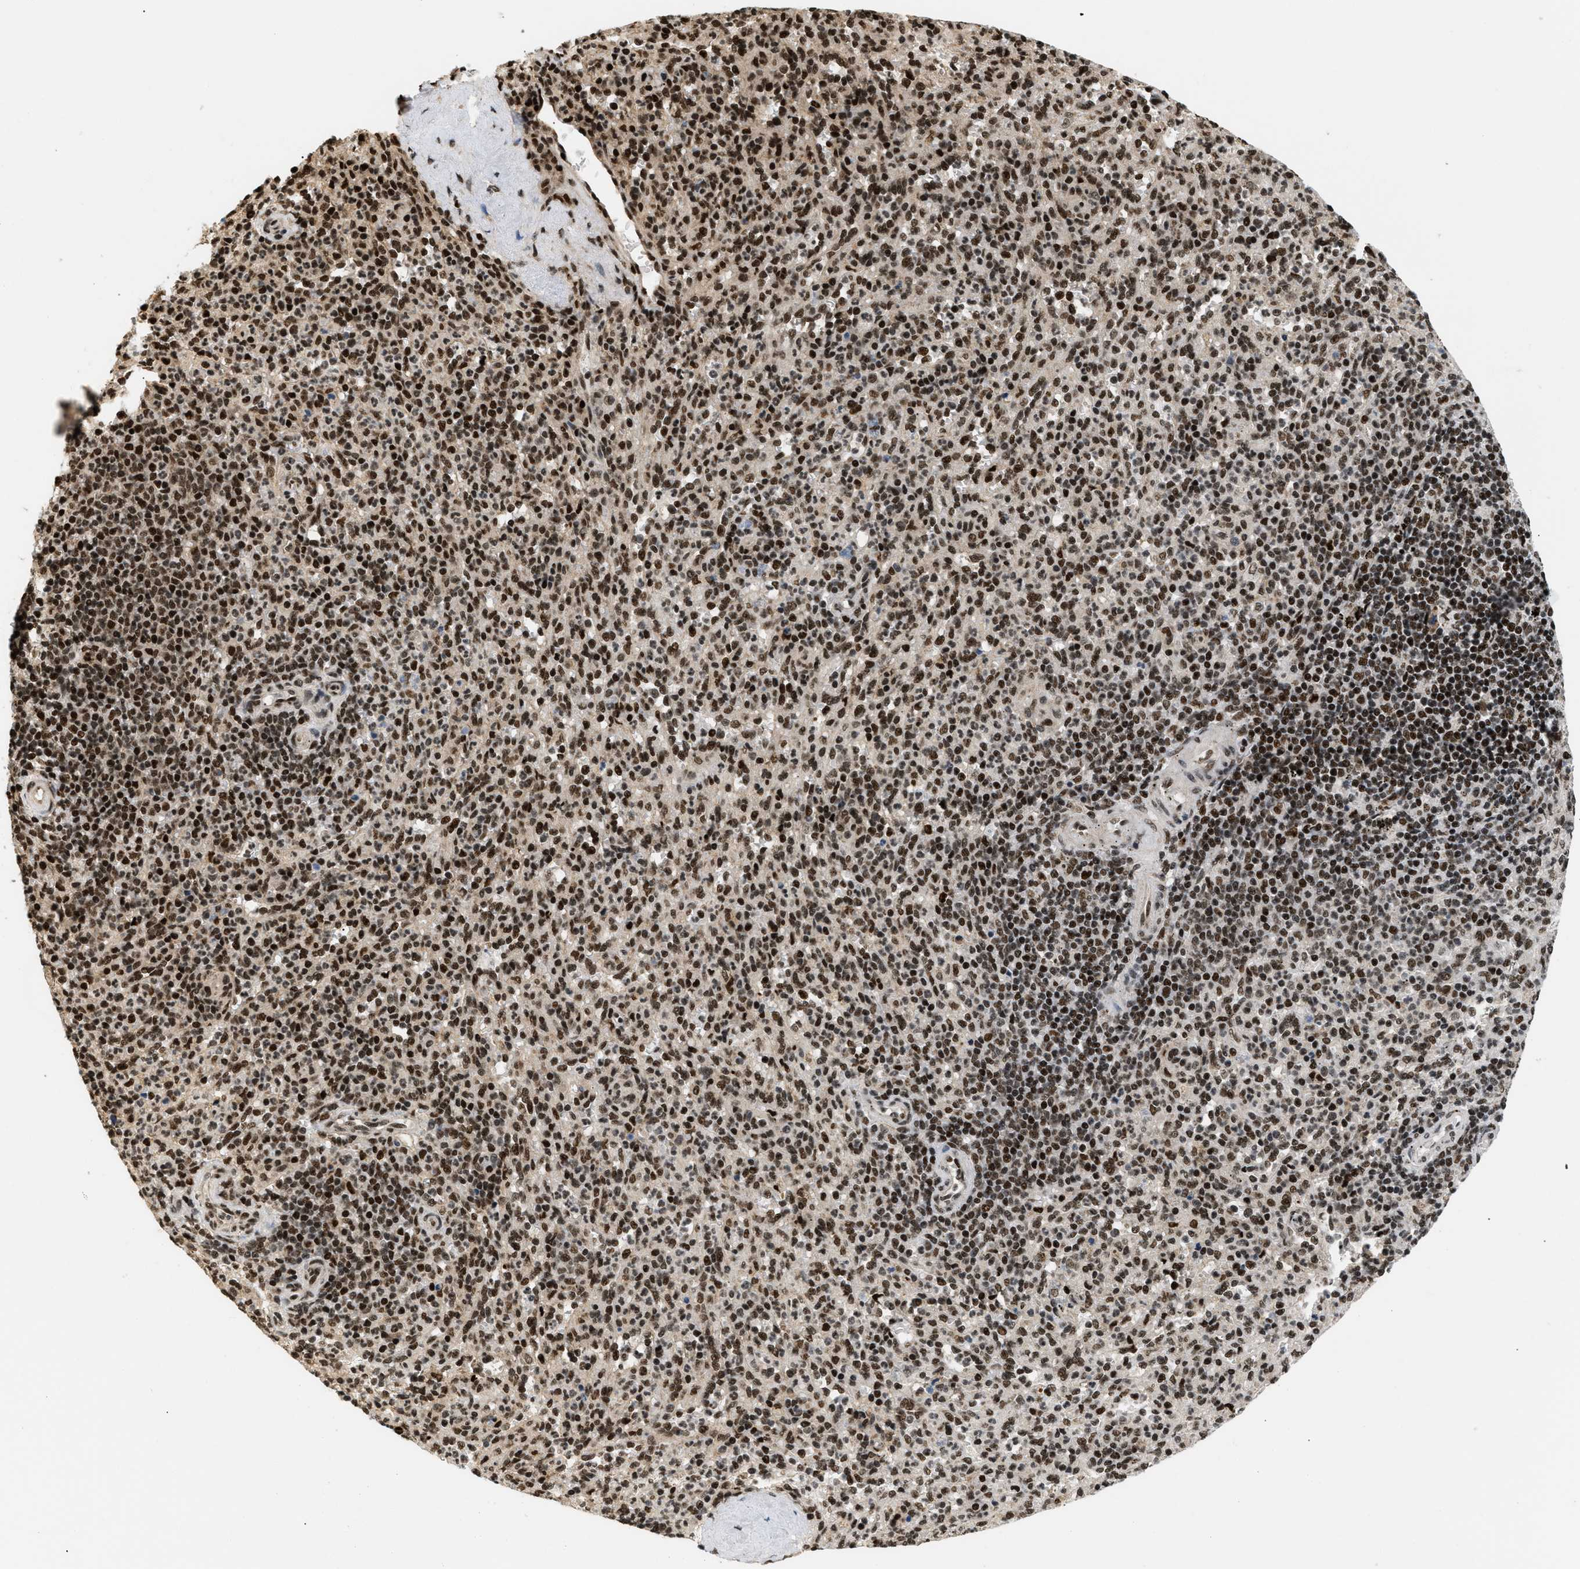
{"staining": {"intensity": "strong", "quantity": "25%-75%", "location": "nuclear"}, "tissue": "spleen", "cell_type": "Cells in red pulp", "image_type": "normal", "snomed": [{"axis": "morphology", "description": "Normal tissue, NOS"}, {"axis": "topography", "description": "Spleen"}], "caption": "Immunohistochemistry (IHC) histopathology image of unremarkable human spleen stained for a protein (brown), which demonstrates high levels of strong nuclear staining in about 25%-75% of cells in red pulp.", "gene": "RBM5", "patient": {"sex": "male", "age": 36}}